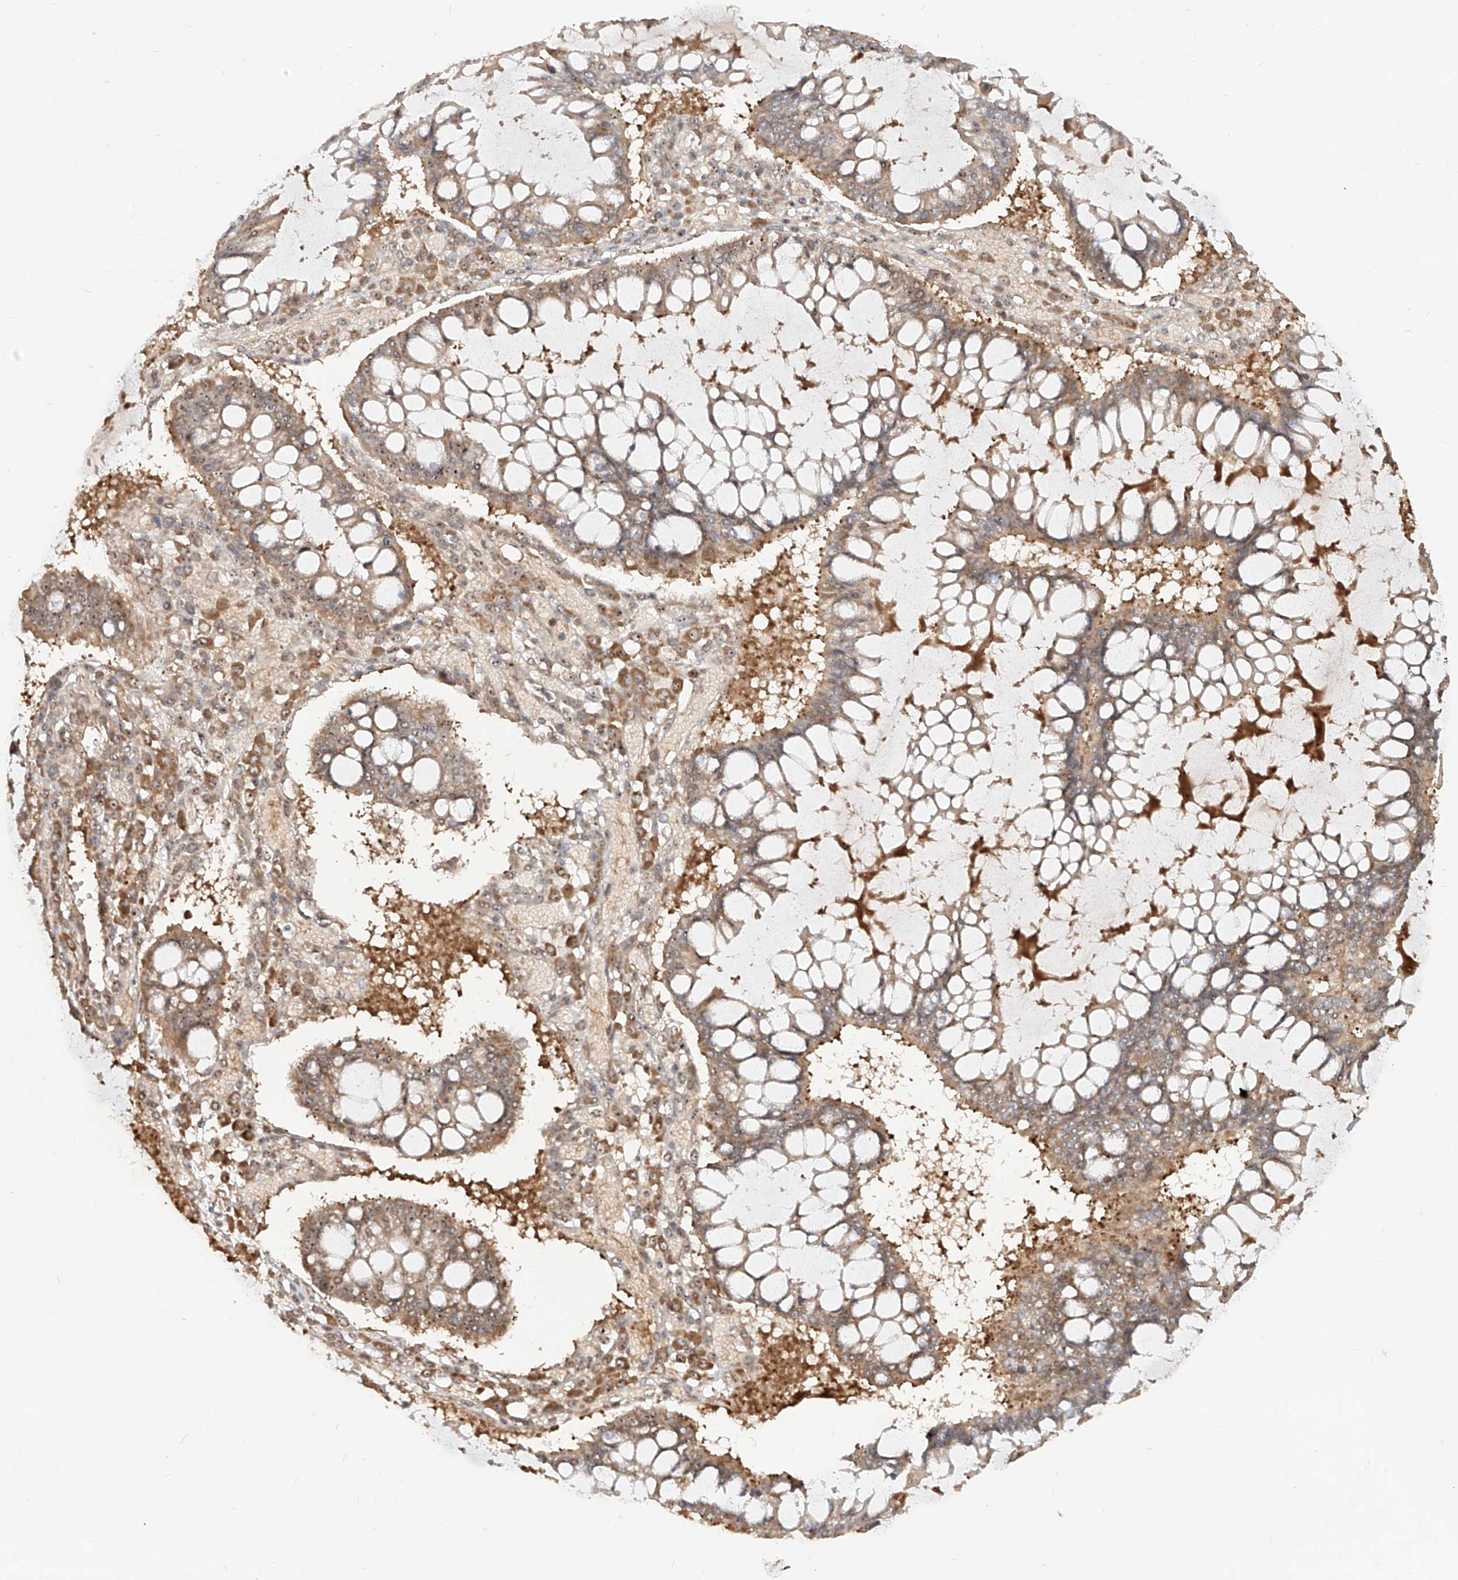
{"staining": {"intensity": "moderate", "quantity": ">75%", "location": "cytoplasmic/membranous"}, "tissue": "ovarian cancer", "cell_type": "Tumor cells", "image_type": "cancer", "snomed": [{"axis": "morphology", "description": "Cystadenocarcinoma, mucinous, NOS"}, {"axis": "topography", "description": "Ovary"}], "caption": "Immunohistochemistry (IHC) (DAB) staining of human ovarian cancer (mucinous cystadenocarcinoma) reveals moderate cytoplasmic/membranous protein positivity in about >75% of tumor cells. (Stains: DAB (3,3'-diaminobenzidine) in brown, nuclei in blue, Microscopy: brightfield microscopy at high magnification).", "gene": "BYSL", "patient": {"sex": "female", "age": 73}}